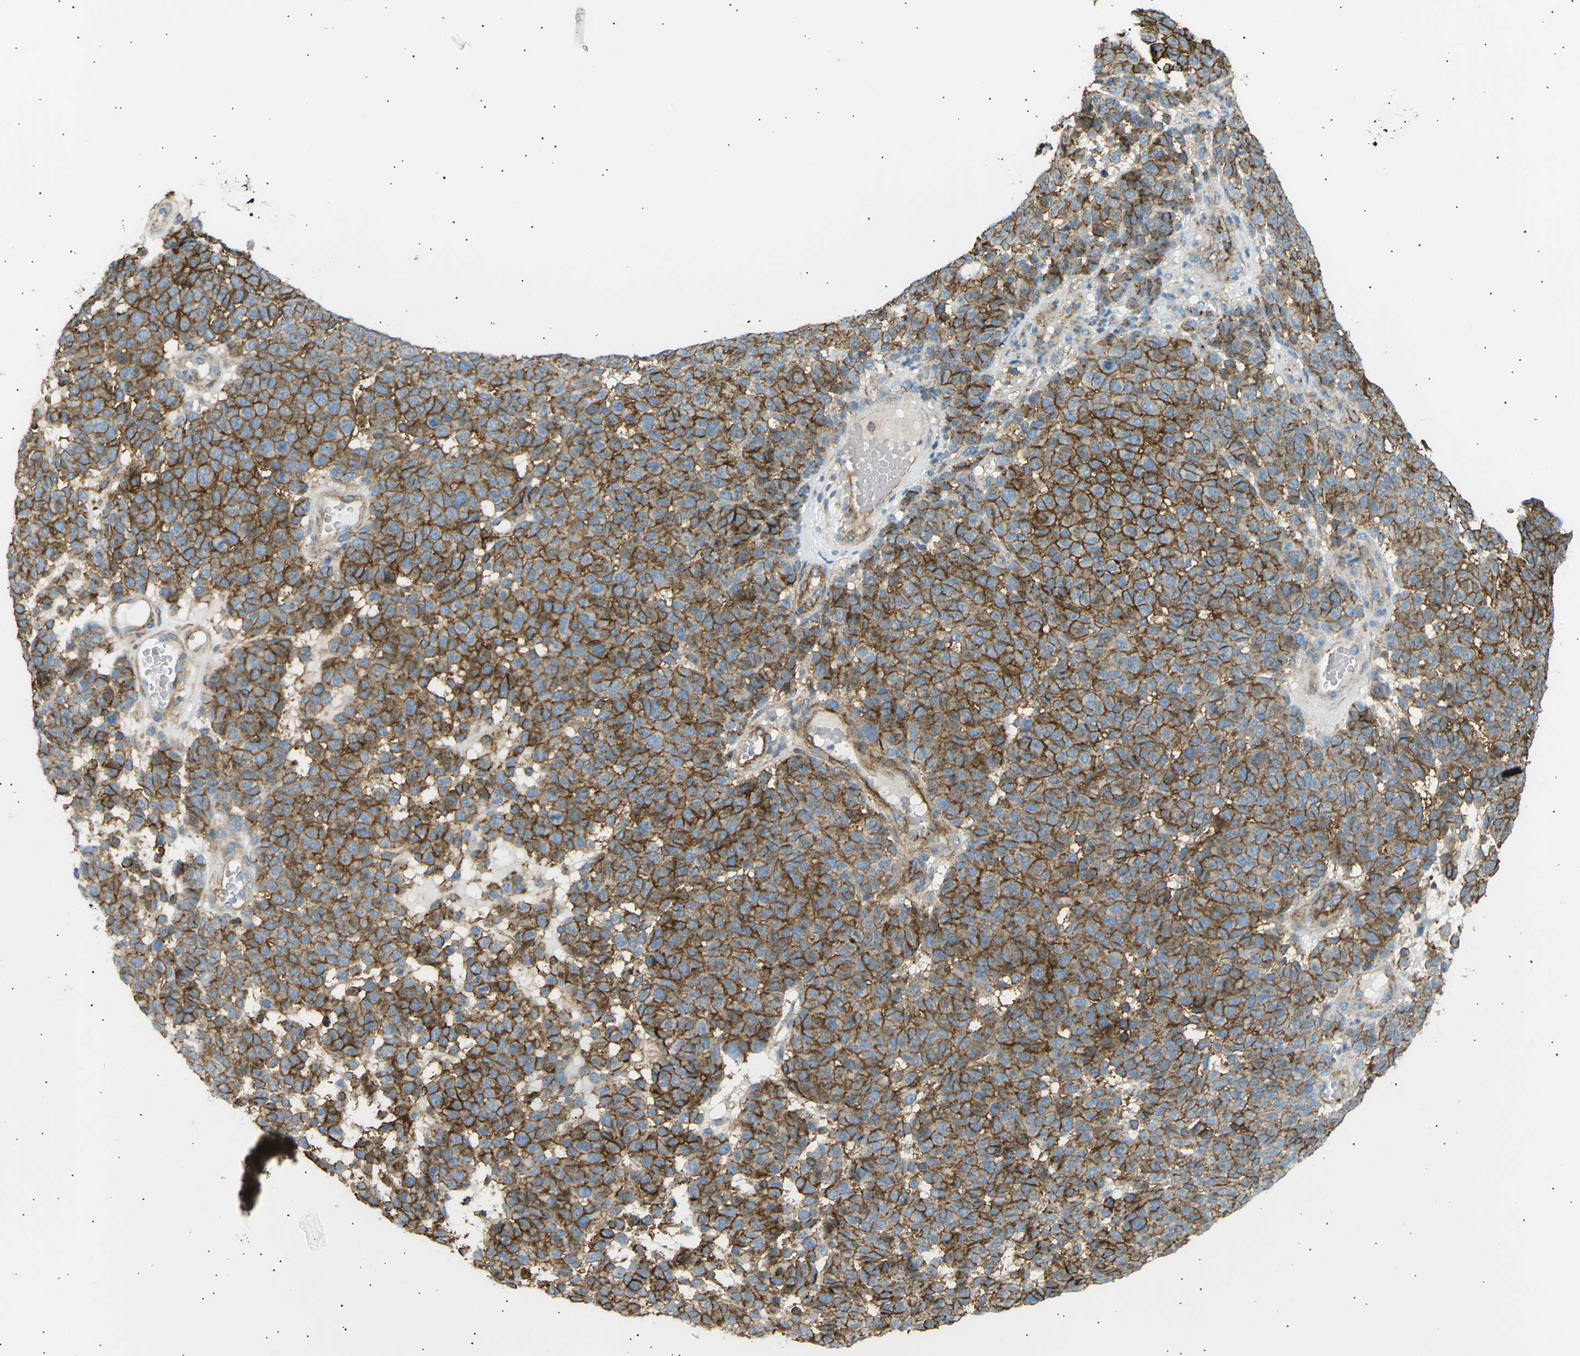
{"staining": {"intensity": "moderate", "quantity": ">75%", "location": "cytoplasmic/membranous"}, "tissue": "melanoma", "cell_type": "Tumor cells", "image_type": "cancer", "snomed": [{"axis": "morphology", "description": "Malignant melanoma, NOS"}, {"axis": "topography", "description": "Skin"}], "caption": "Malignant melanoma stained for a protein reveals moderate cytoplasmic/membranous positivity in tumor cells.", "gene": "ATP2B4", "patient": {"sex": "male", "age": 59}}